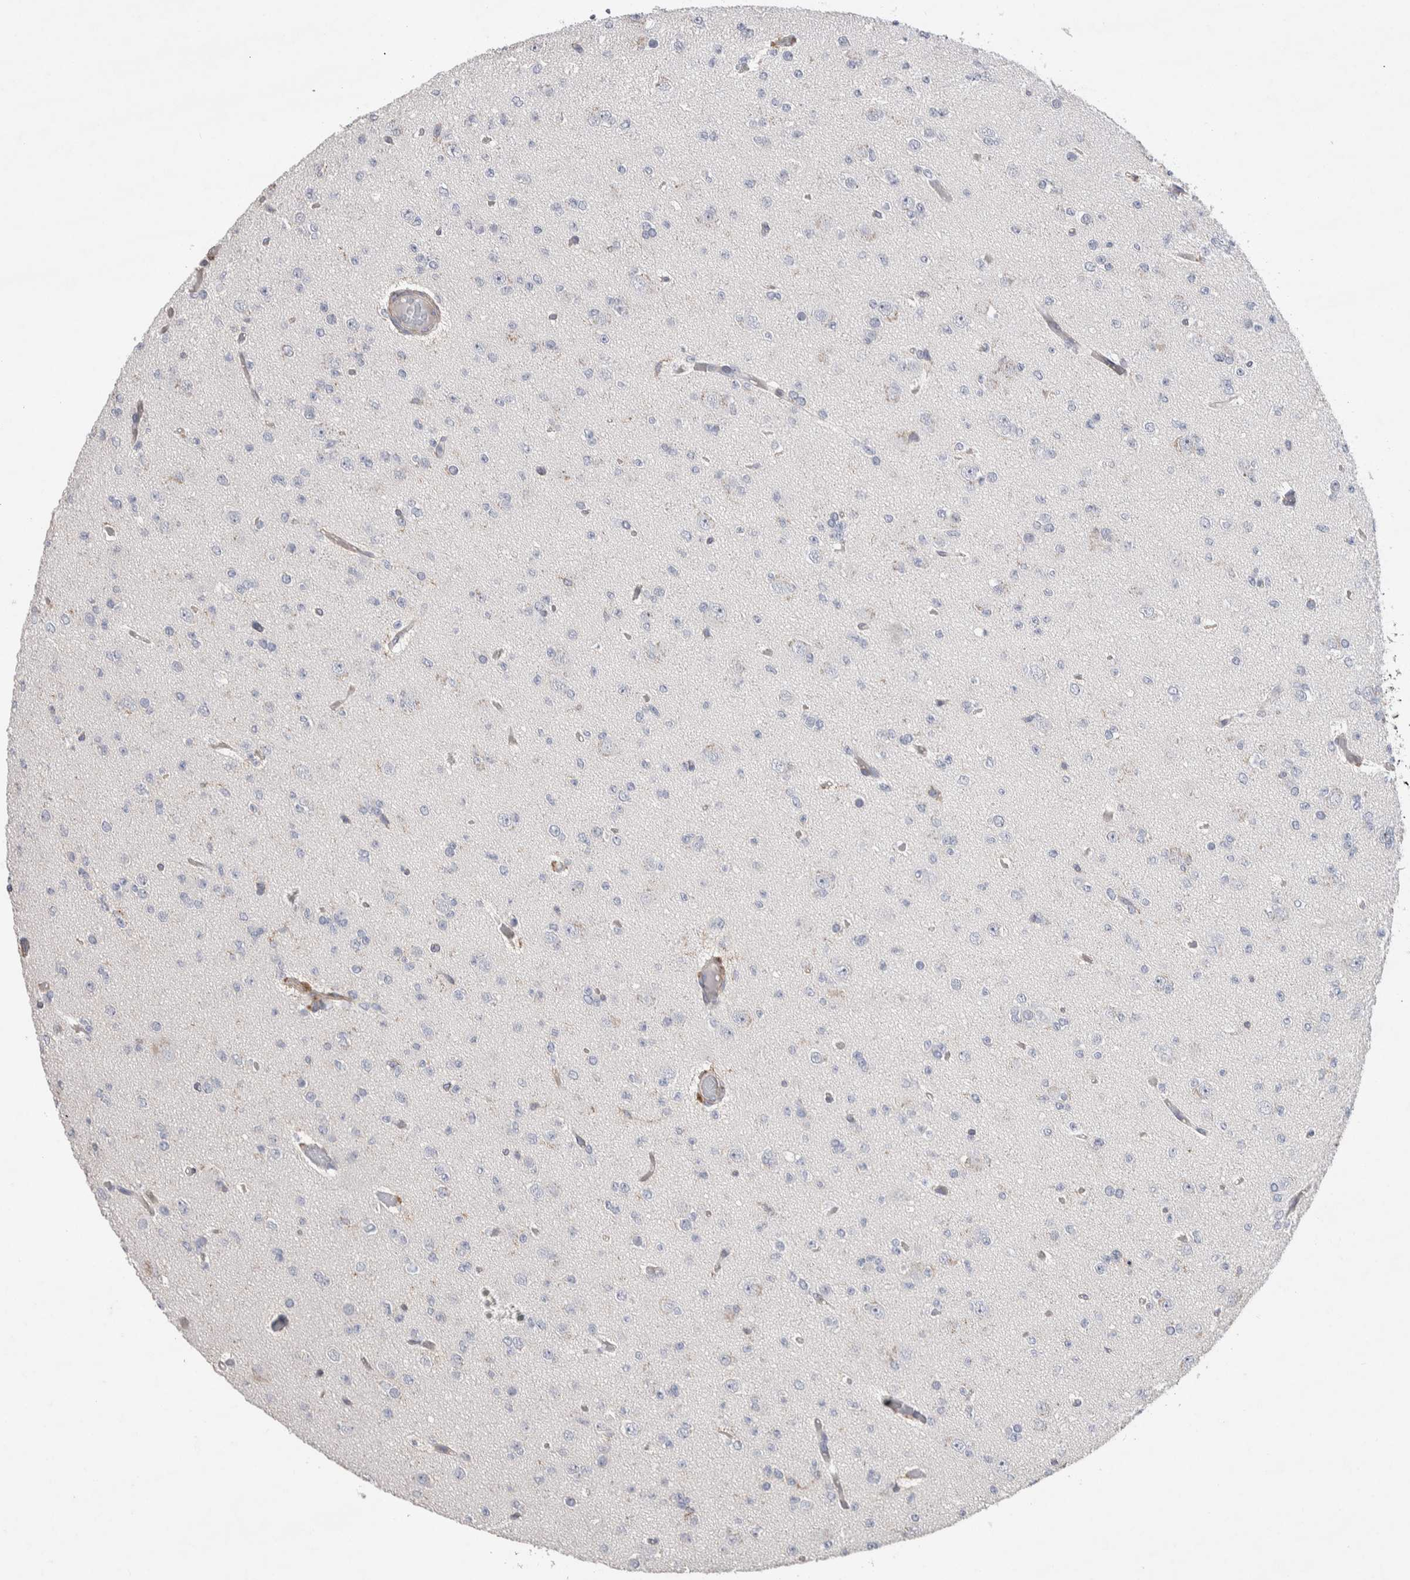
{"staining": {"intensity": "negative", "quantity": "none", "location": "none"}, "tissue": "glioma", "cell_type": "Tumor cells", "image_type": "cancer", "snomed": [{"axis": "morphology", "description": "Glioma, malignant, Low grade"}, {"axis": "topography", "description": "Brain"}], "caption": "Immunohistochemistry of glioma demonstrates no positivity in tumor cells.", "gene": "GCNA", "patient": {"sex": "female", "age": 22}}